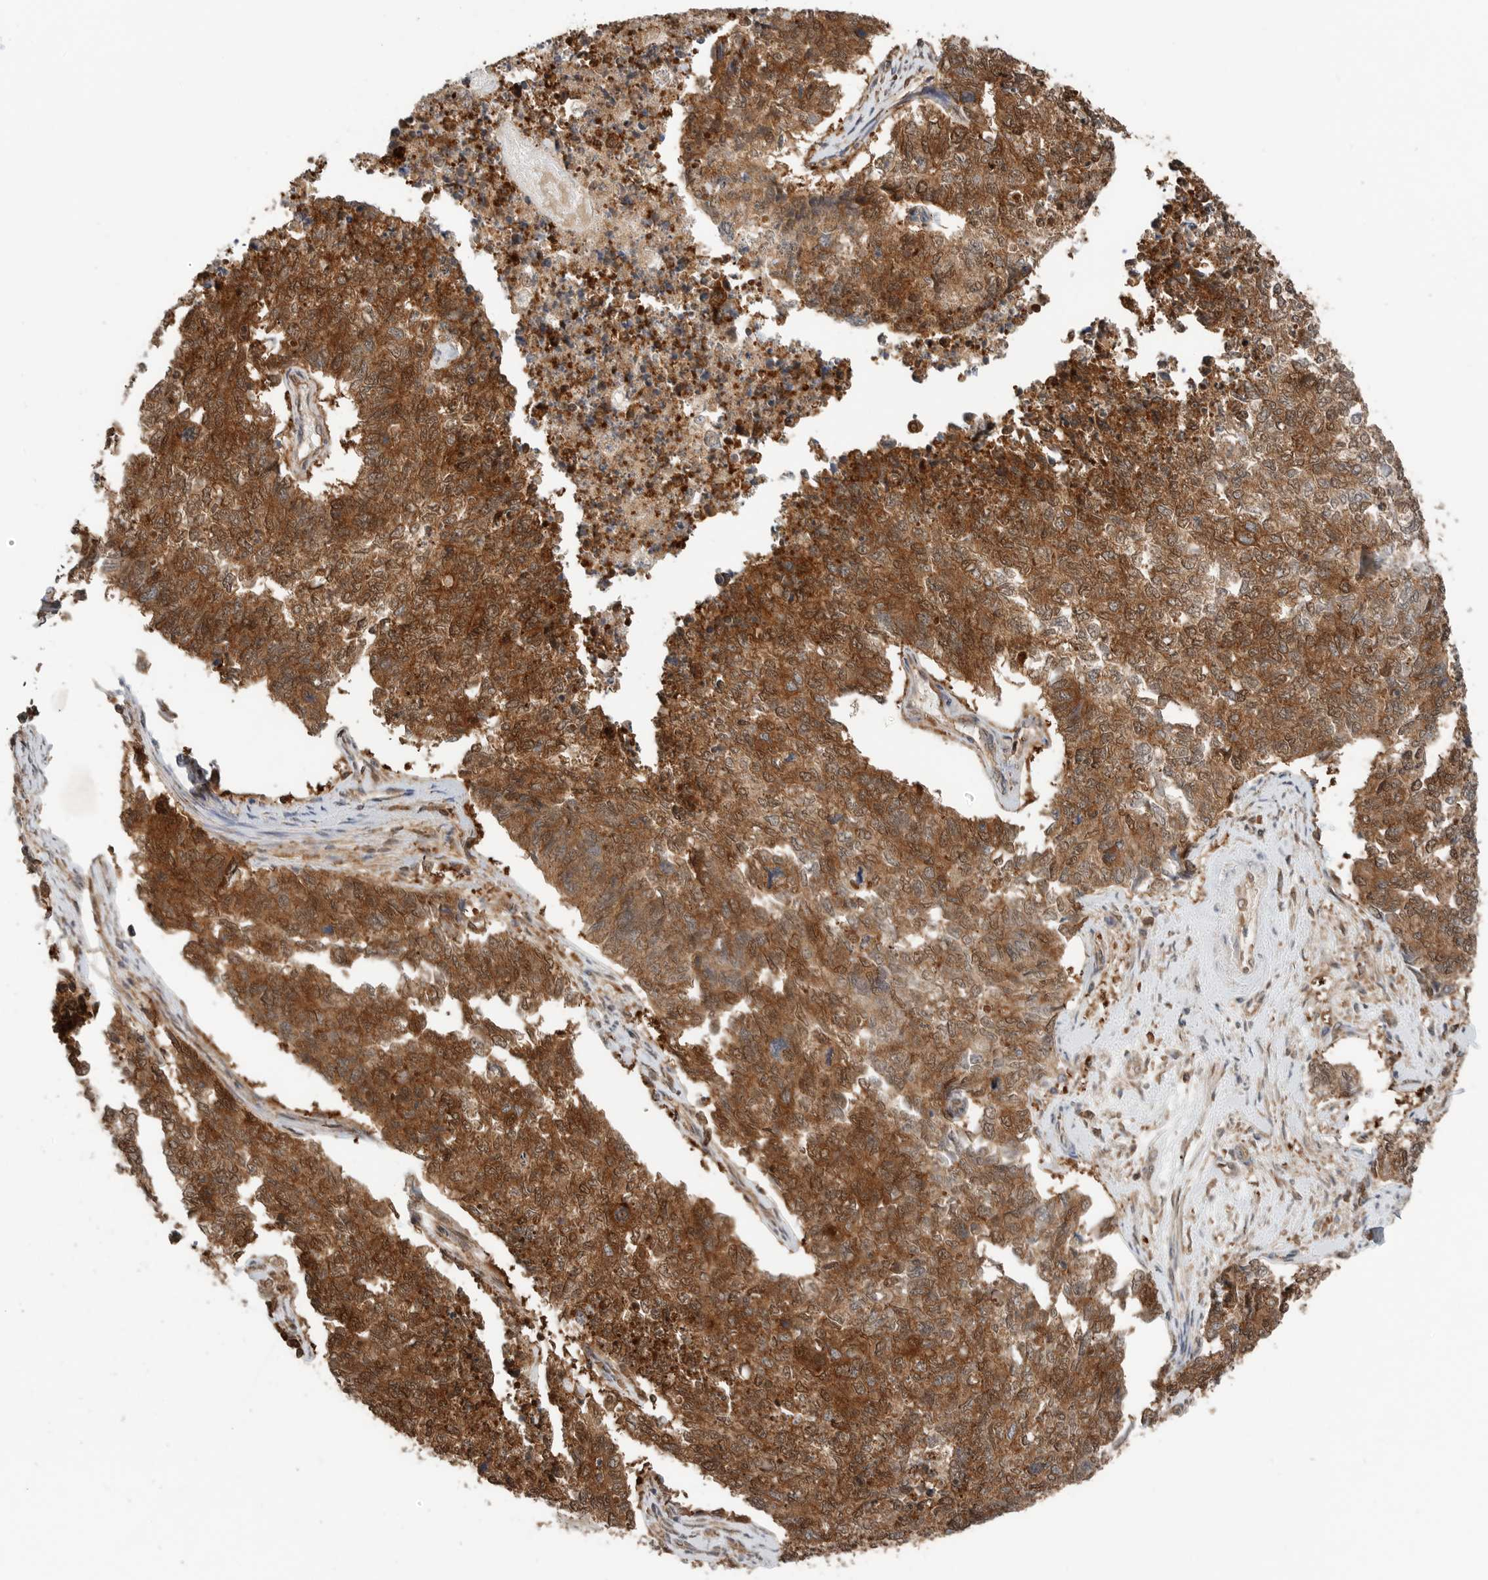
{"staining": {"intensity": "strong", "quantity": ">75%", "location": "cytoplasmic/membranous,nuclear"}, "tissue": "cervical cancer", "cell_type": "Tumor cells", "image_type": "cancer", "snomed": [{"axis": "morphology", "description": "Squamous cell carcinoma, NOS"}, {"axis": "topography", "description": "Cervix"}], "caption": "A photomicrograph of squamous cell carcinoma (cervical) stained for a protein shows strong cytoplasmic/membranous and nuclear brown staining in tumor cells. The staining was performed using DAB (3,3'-diaminobenzidine), with brown indicating positive protein expression. Nuclei are stained blue with hematoxylin.", "gene": "XPNPEP1", "patient": {"sex": "female", "age": 63}}